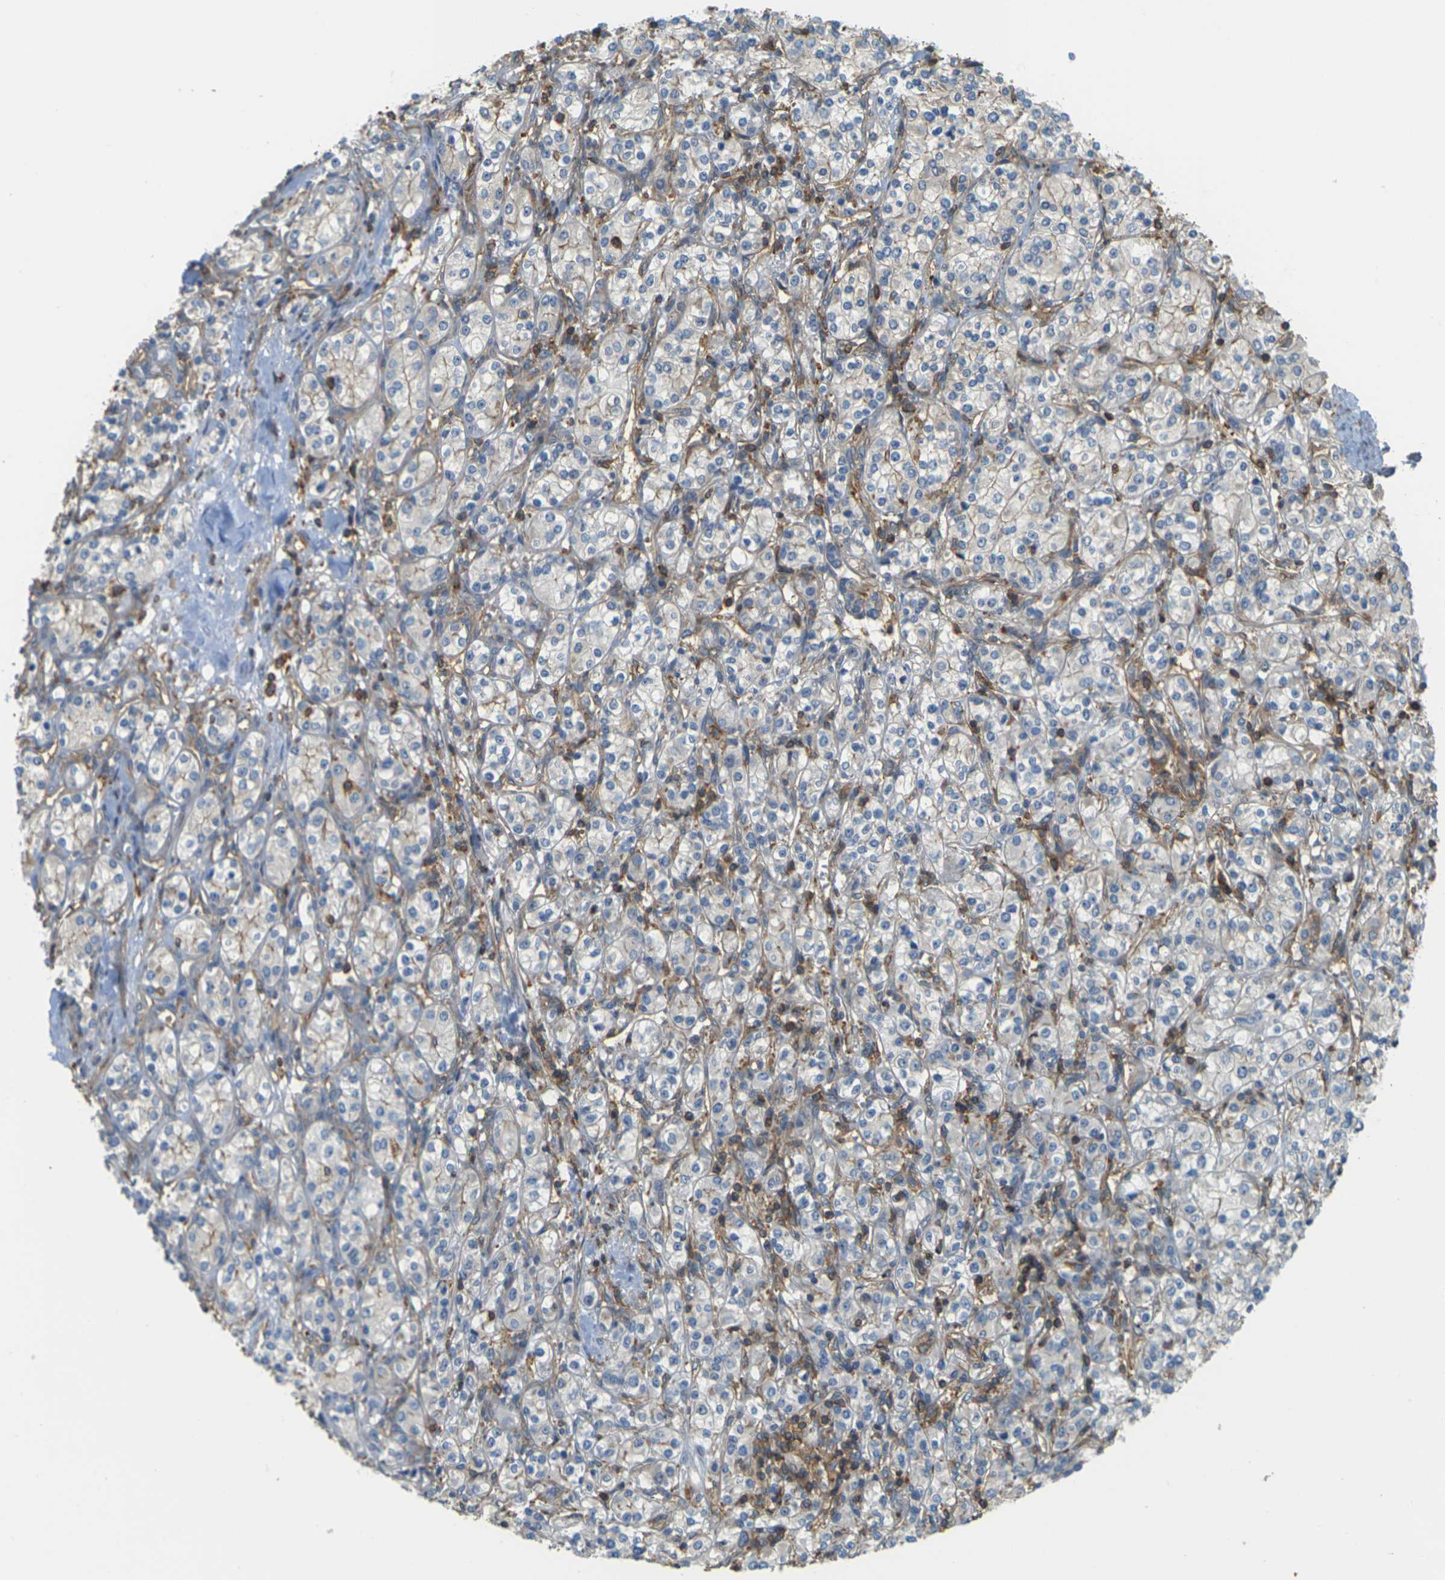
{"staining": {"intensity": "negative", "quantity": "none", "location": "none"}, "tissue": "renal cancer", "cell_type": "Tumor cells", "image_type": "cancer", "snomed": [{"axis": "morphology", "description": "Adenocarcinoma, NOS"}, {"axis": "topography", "description": "Kidney"}], "caption": "The image exhibits no significant expression in tumor cells of renal adenocarcinoma.", "gene": "IQGAP1", "patient": {"sex": "male", "age": 77}}